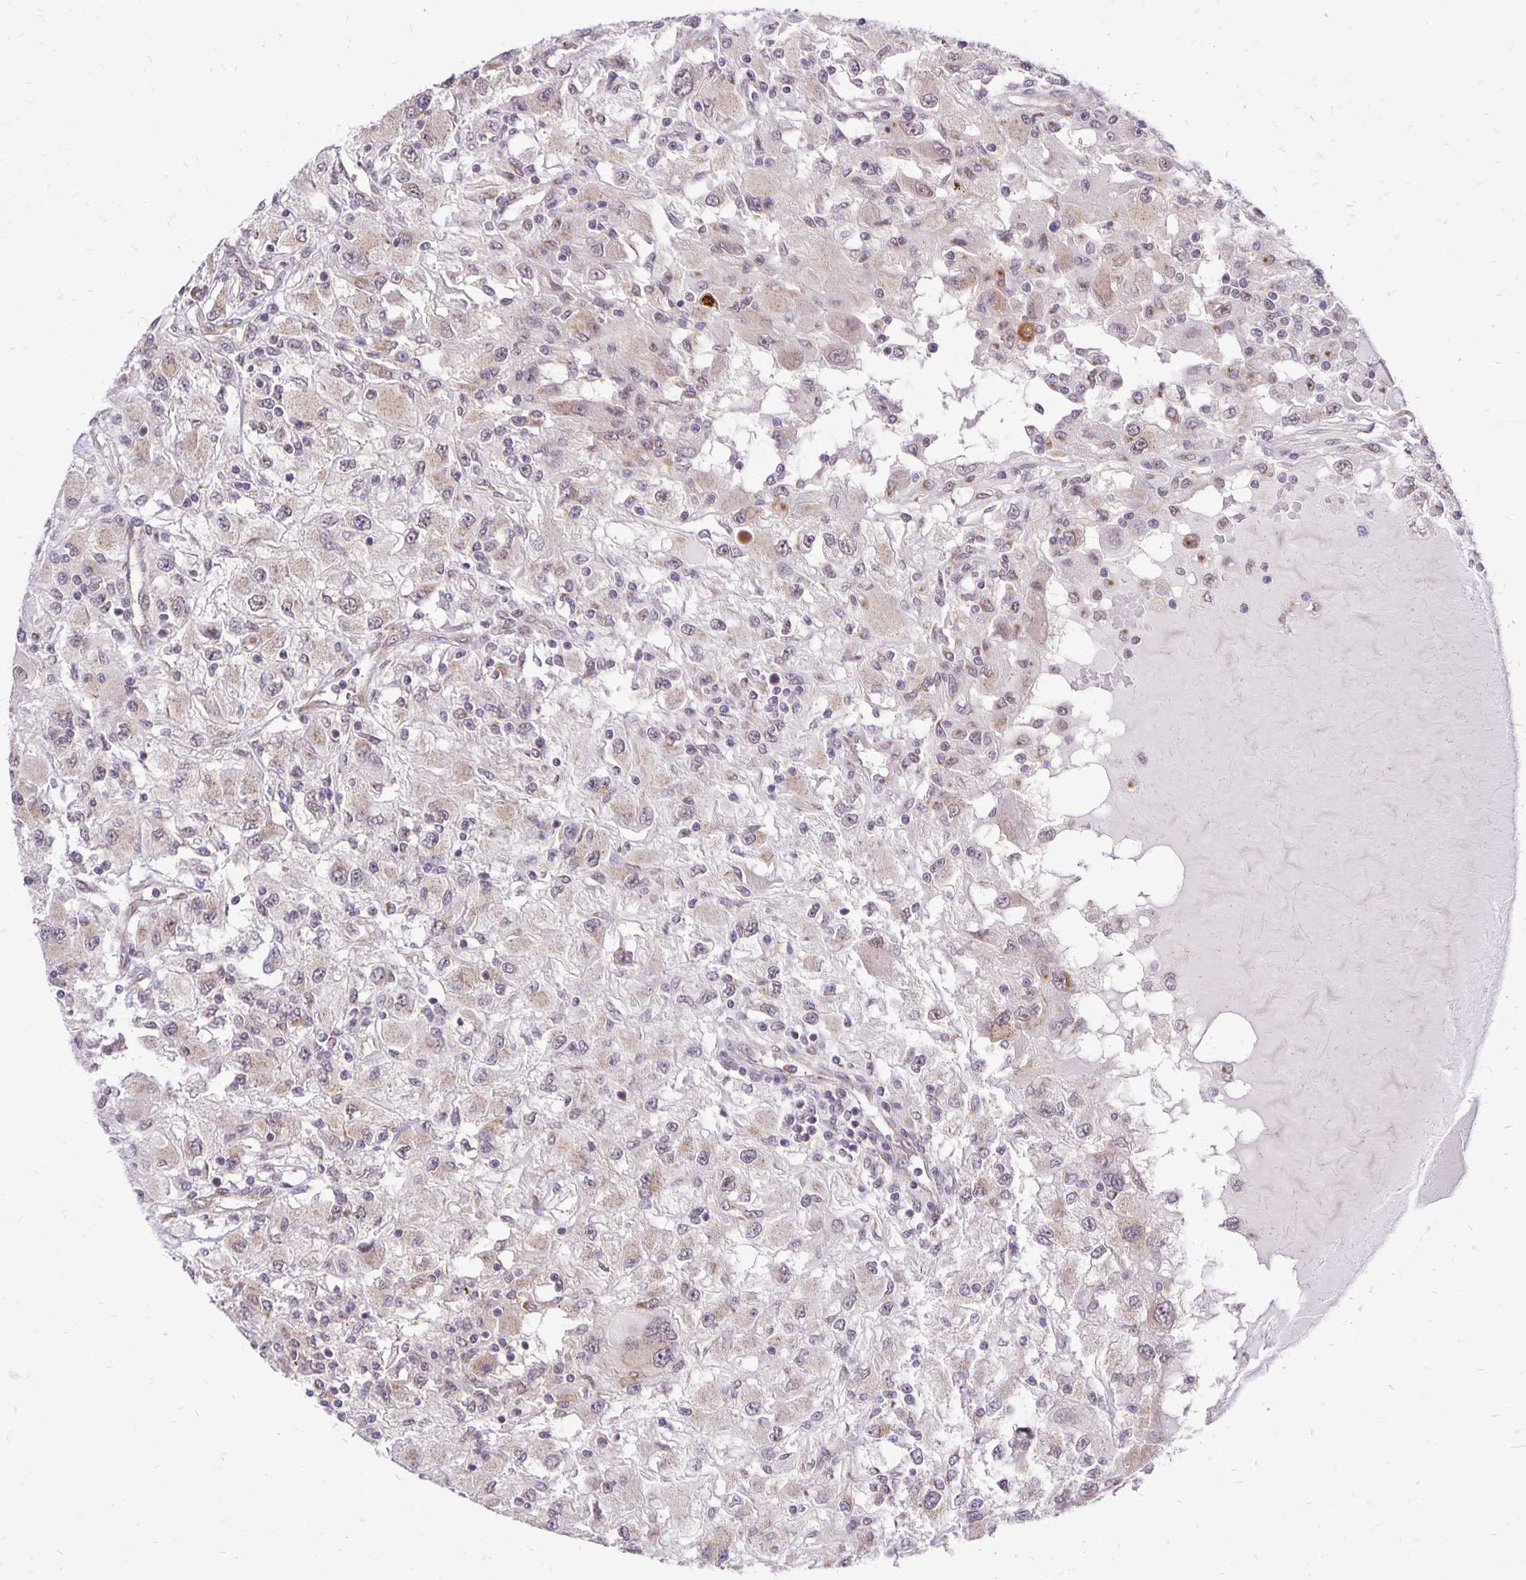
{"staining": {"intensity": "weak", "quantity": "<25%", "location": "cytoplasmic/membranous"}, "tissue": "renal cancer", "cell_type": "Tumor cells", "image_type": "cancer", "snomed": [{"axis": "morphology", "description": "Adenocarcinoma, NOS"}, {"axis": "topography", "description": "Kidney"}], "caption": "An IHC image of renal cancer is shown. There is no staining in tumor cells of renal cancer.", "gene": "GOLGA5", "patient": {"sex": "female", "age": 67}}